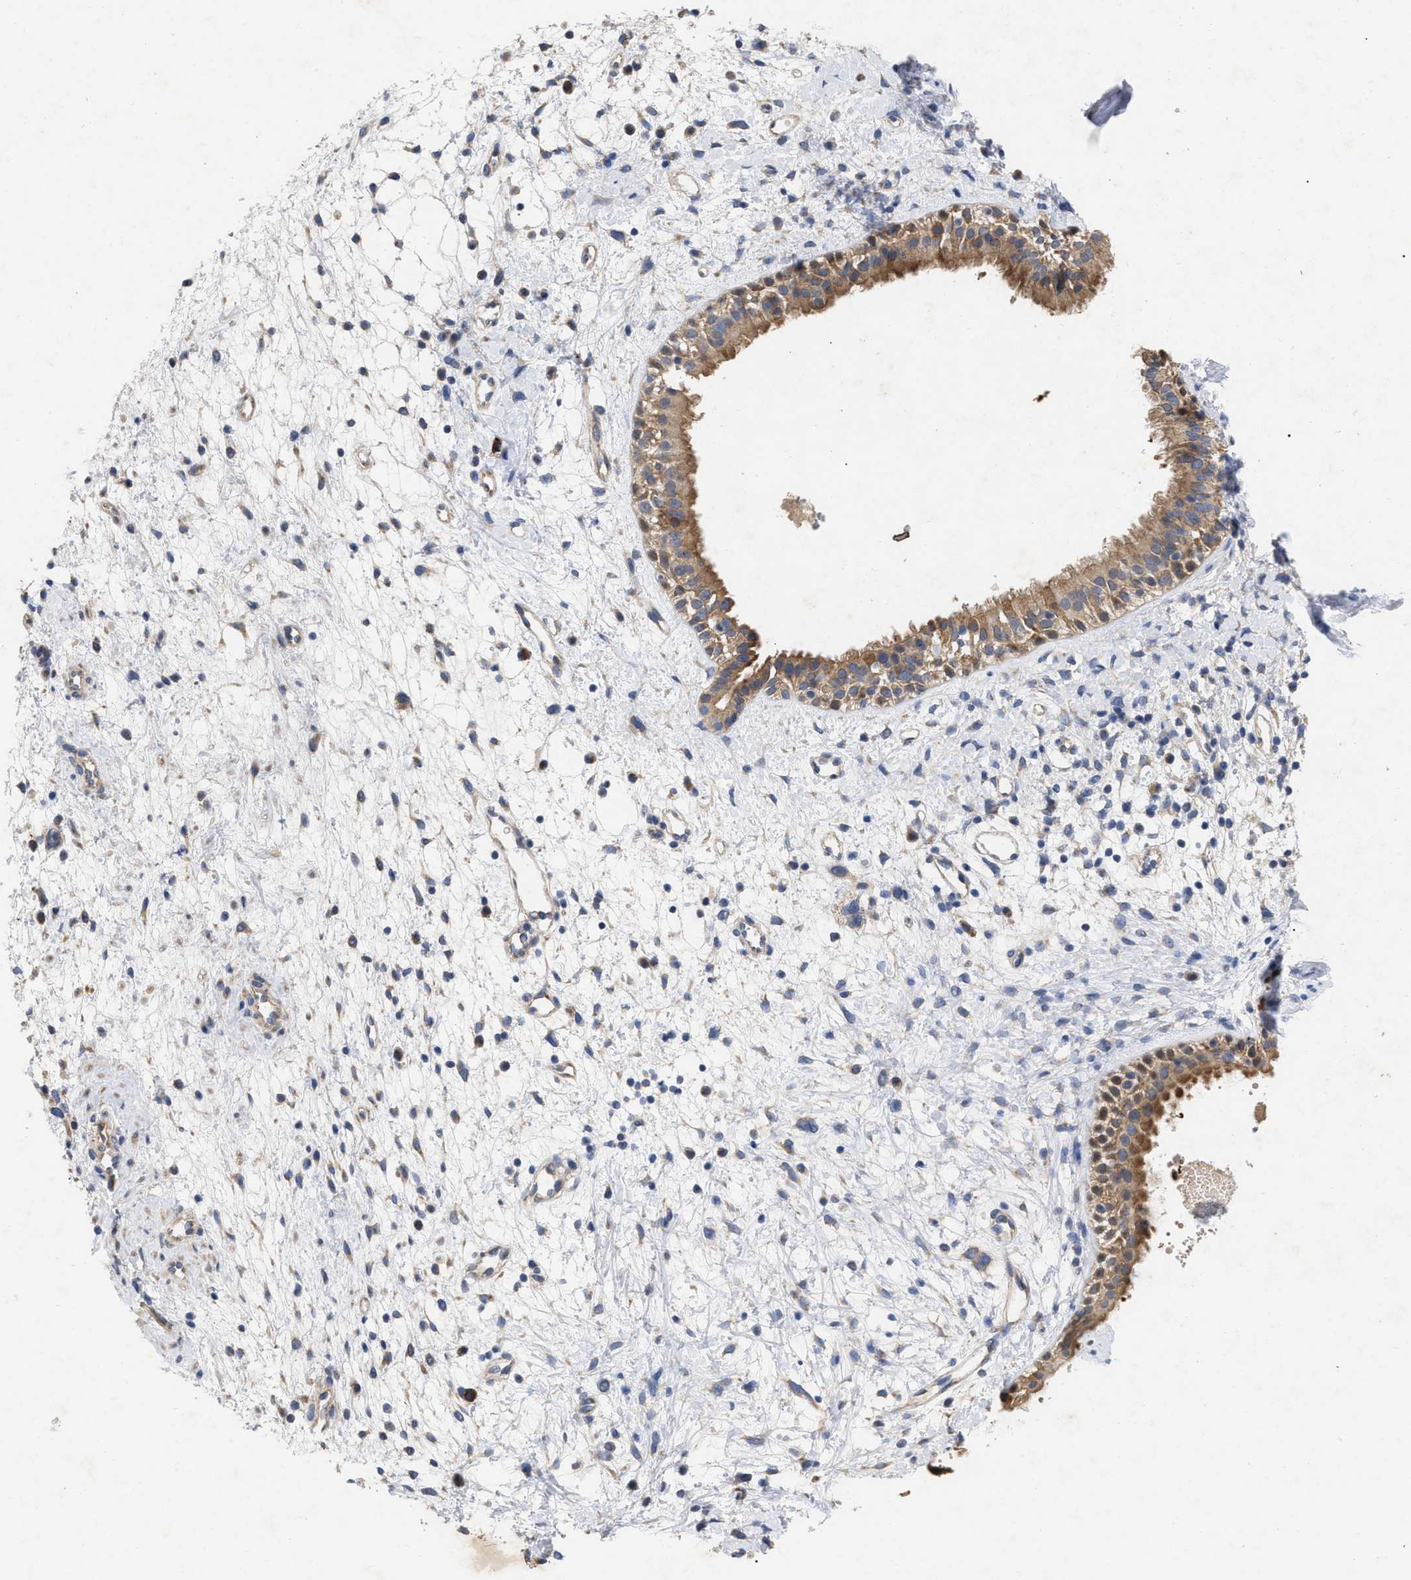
{"staining": {"intensity": "moderate", "quantity": ">75%", "location": "cytoplasmic/membranous"}, "tissue": "nasopharynx", "cell_type": "Respiratory epithelial cells", "image_type": "normal", "snomed": [{"axis": "morphology", "description": "Normal tissue, NOS"}, {"axis": "topography", "description": "Nasopharynx"}], "caption": "Immunohistochemical staining of unremarkable nasopharynx demonstrates >75% levels of moderate cytoplasmic/membranous protein expression in about >75% of respiratory epithelial cells.", "gene": "VIP", "patient": {"sex": "male", "age": 22}}